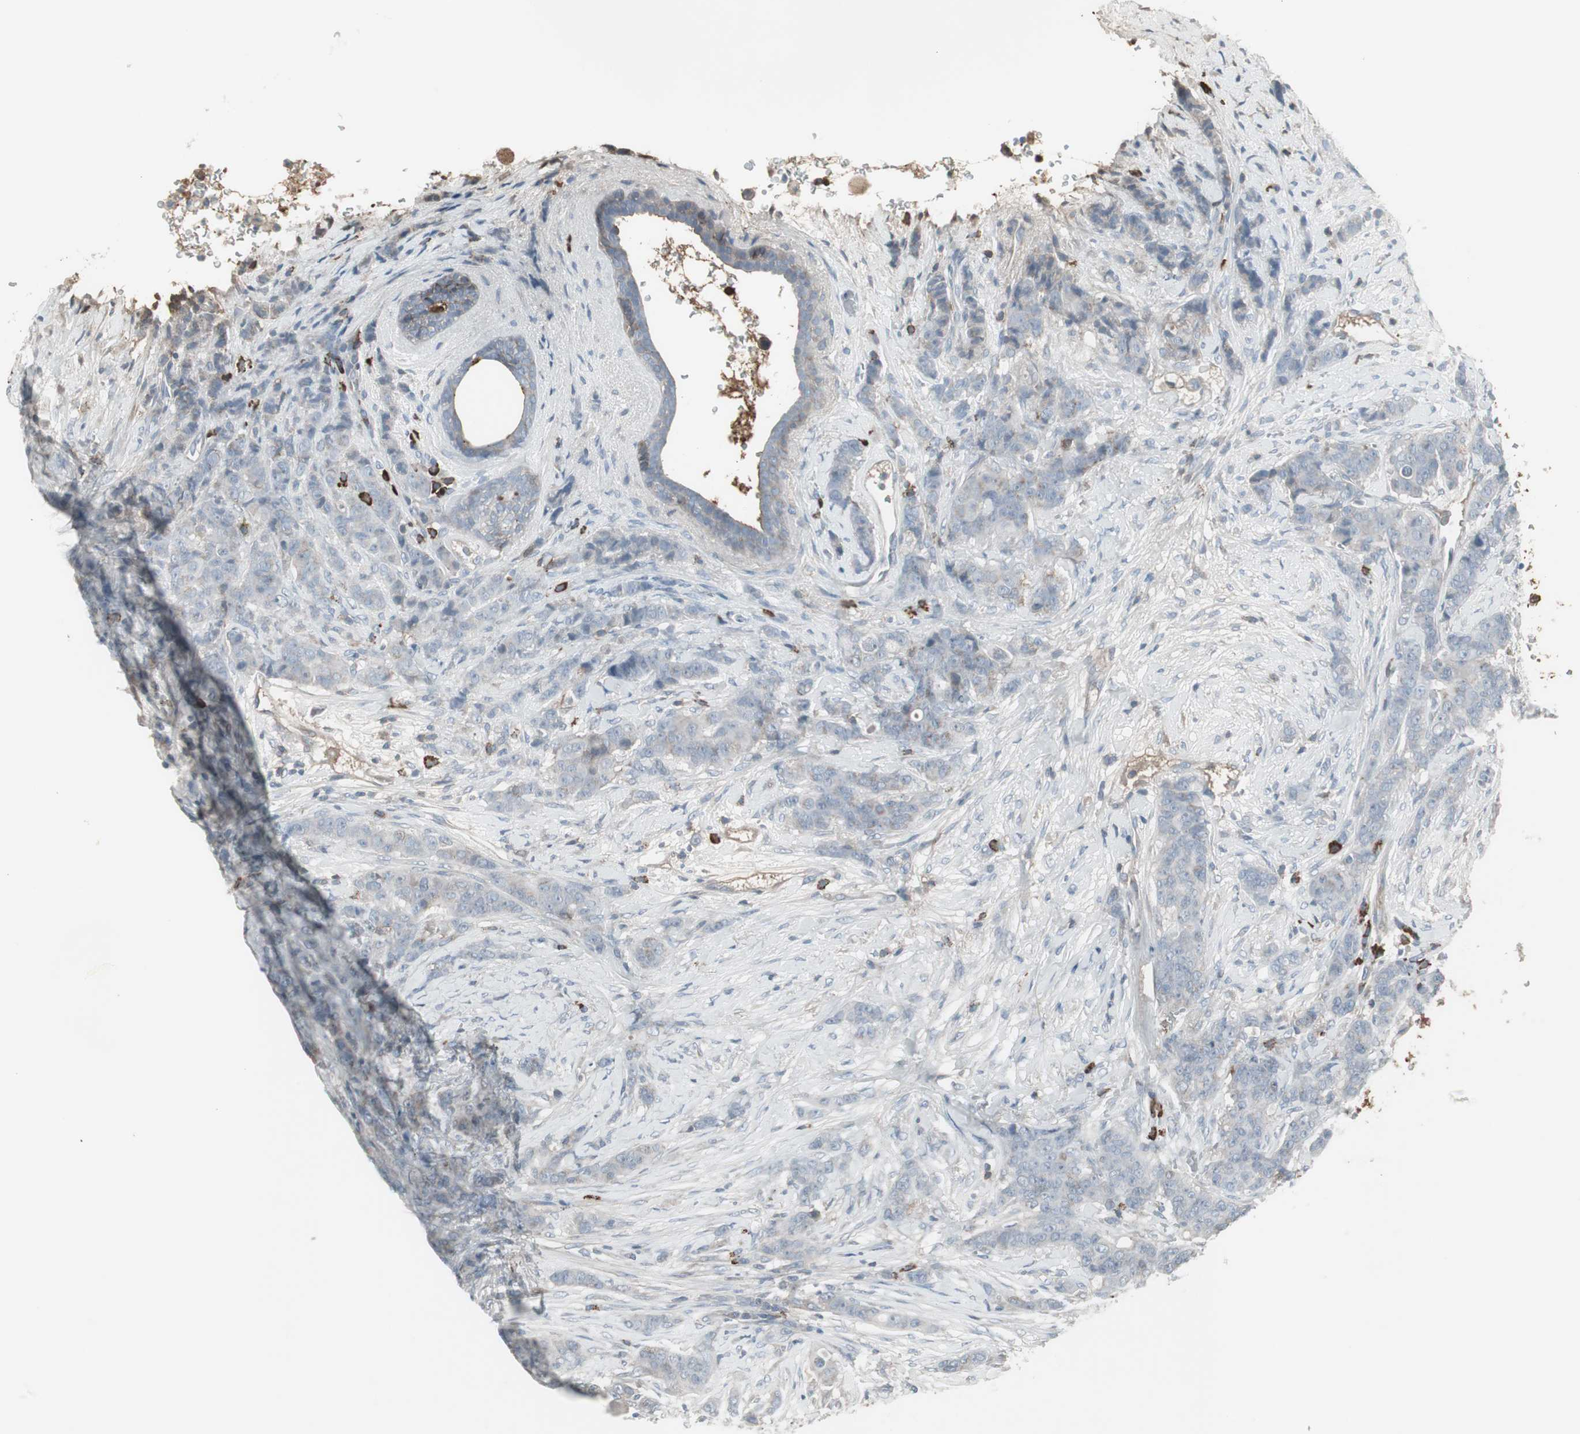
{"staining": {"intensity": "negative", "quantity": "none", "location": "none"}, "tissue": "breast cancer", "cell_type": "Tumor cells", "image_type": "cancer", "snomed": [{"axis": "morphology", "description": "Duct carcinoma"}, {"axis": "topography", "description": "Breast"}], "caption": "Photomicrograph shows no protein staining in tumor cells of breast invasive ductal carcinoma tissue. The staining was performed using DAB (3,3'-diaminobenzidine) to visualize the protein expression in brown, while the nuclei were stained in blue with hematoxylin (Magnification: 20x).", "gene": "ZSCAN32", "patient": {"sex": "female", "age": 40}}